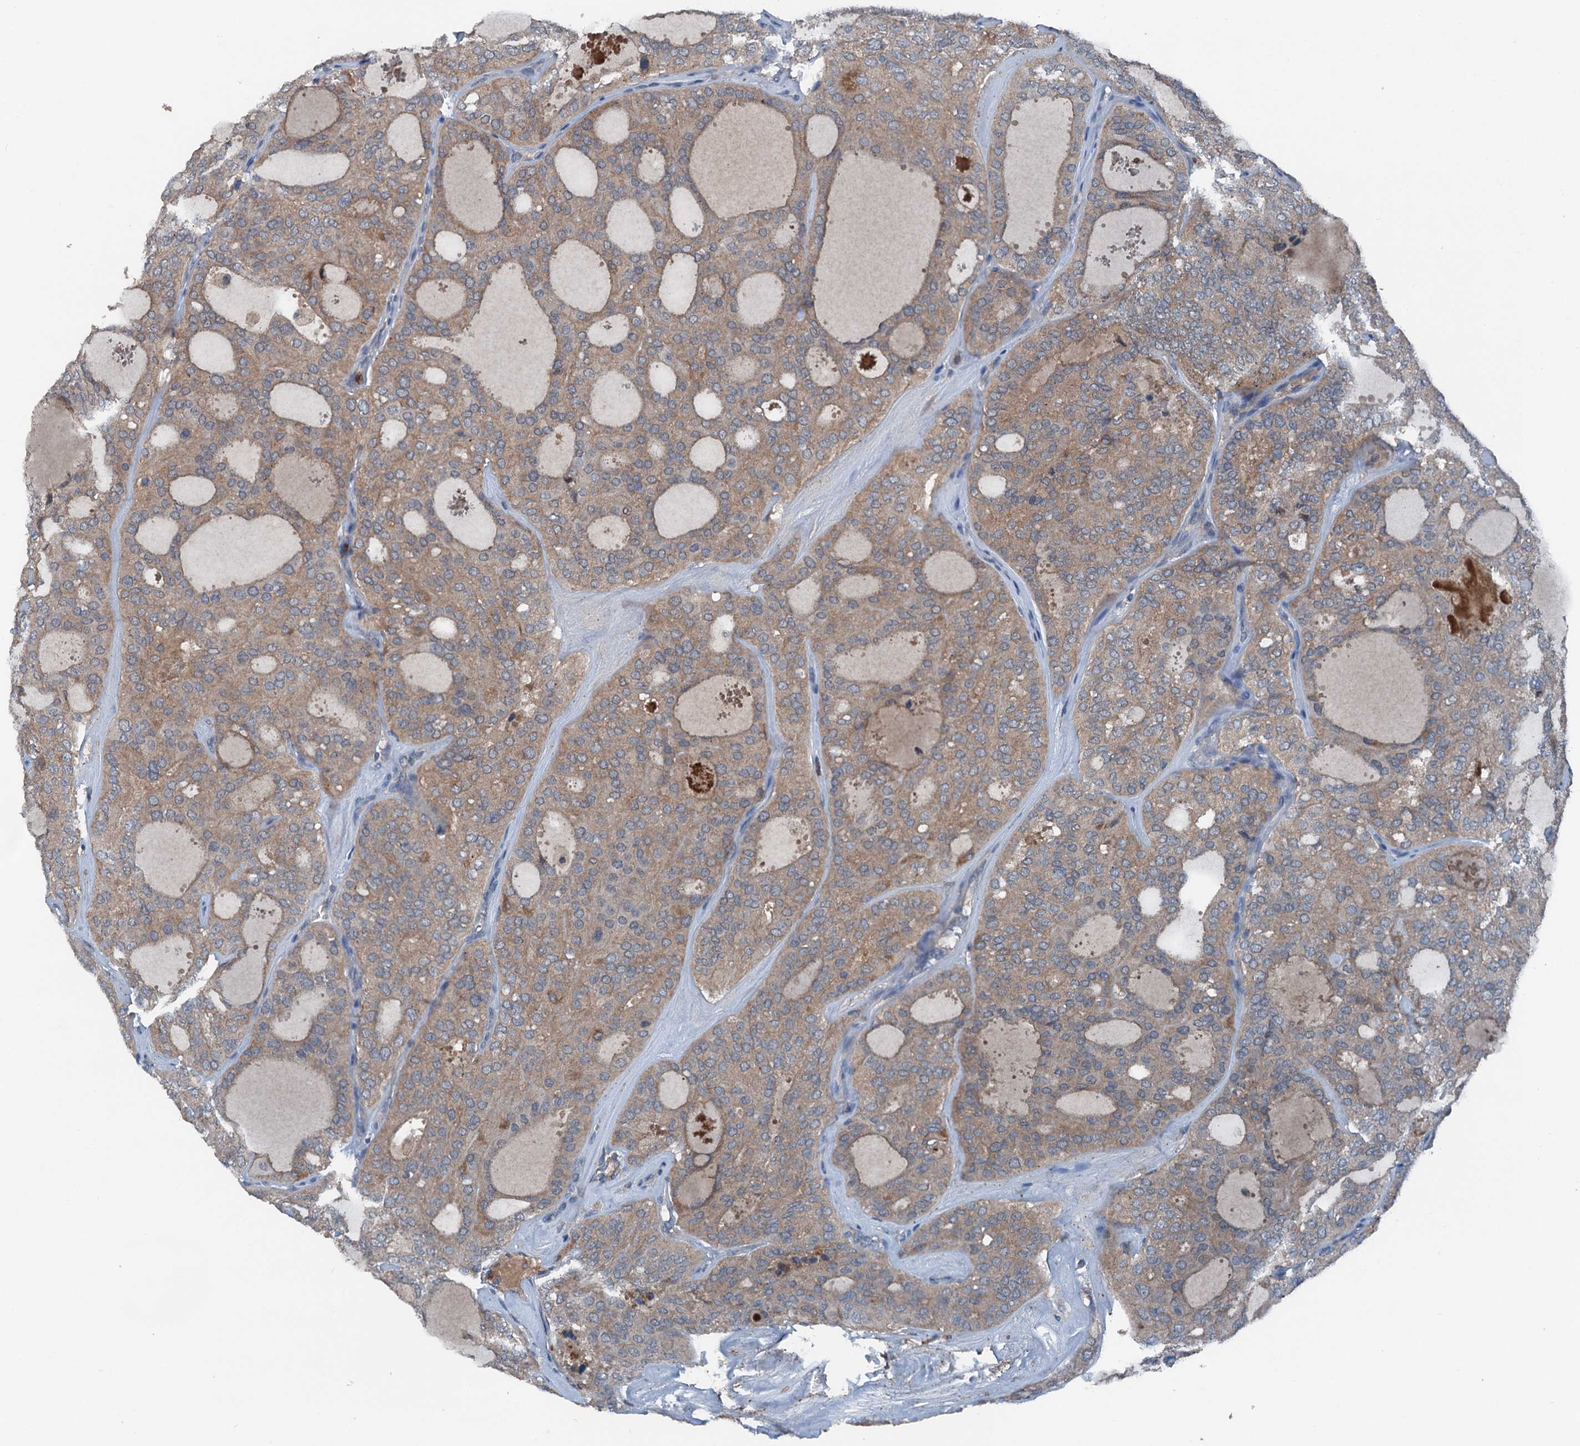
{"staining": {"intensity": "moderate", "quantity": ">75%", "location": "cytoplasmic/membranous"}, "tissue": "thyroid cancer", "cell_type": "Tumor cells", "image_type": "cancer", "snomed": [{"axis": "morphology", "description": "Follicular adenoma carcinoma, NOS"}, {"axis": "topography", "description": "Thyroid gland"}], "caption": "DAB immunohistochemical staining of human thyroid cancer demonstrates moderate cytoplasmic/membranous protein staining in about >75% of tumor cells.", "gene": "PDSS1", "patient": {"sex": "male", "age": 75}}